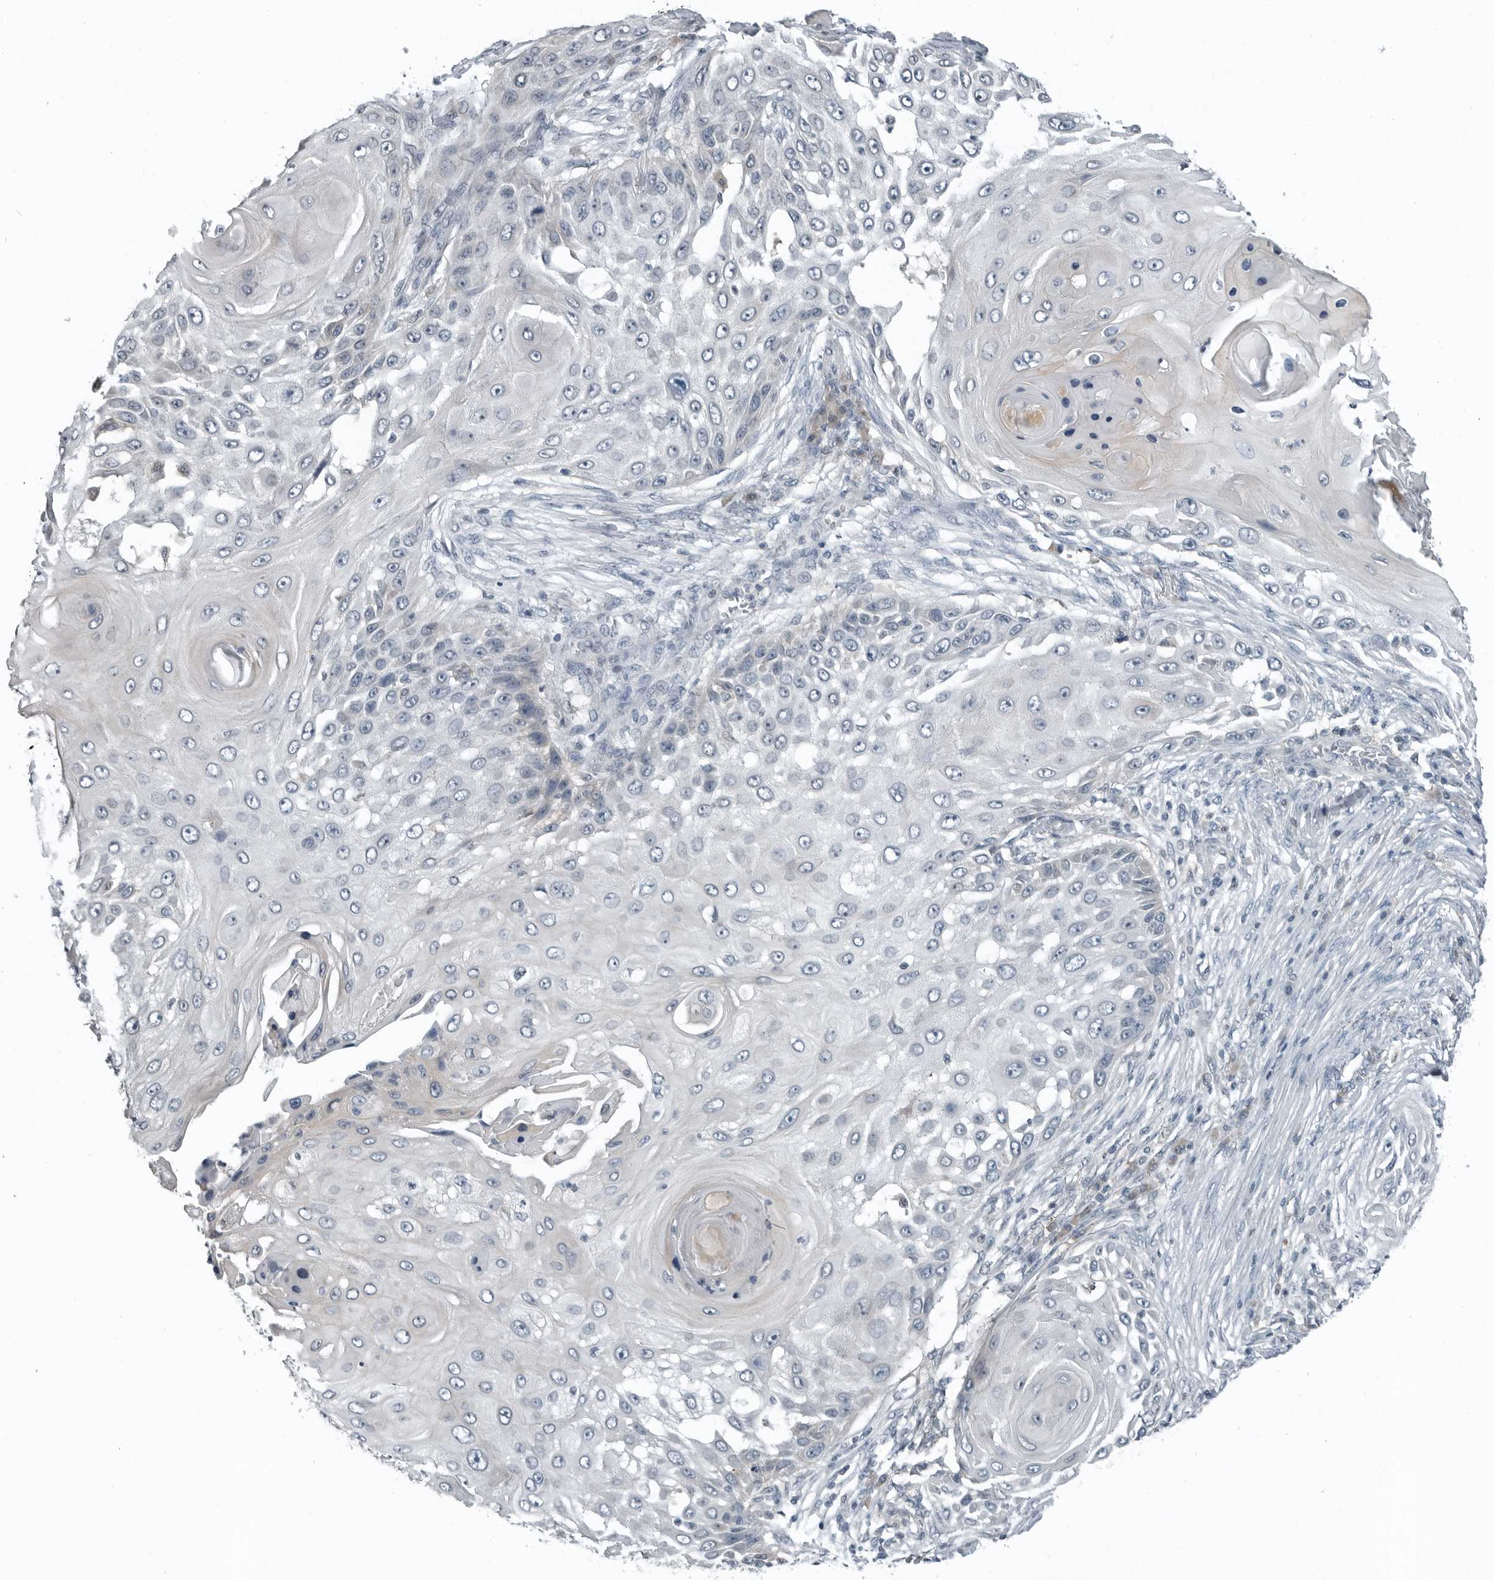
{"staining": {"intensity": "negative", "quantity": "none", "location": "none"}, "tissue": "skin cancer", "cell_type": "Tumor cells", "image_type": "cancer", "snomed": [{"axis": "morphology", "description": "Squamous cell carcinoma, NOS"}, {"axis": "topography", "description": "Skin"}], "caption": "This is an IHC photomicrograph of human skin squamous cell carcinoma. There is no staining in tumor cells.", "gene": "KYAT1", "patient": {"sex": "female", "age": 44}}